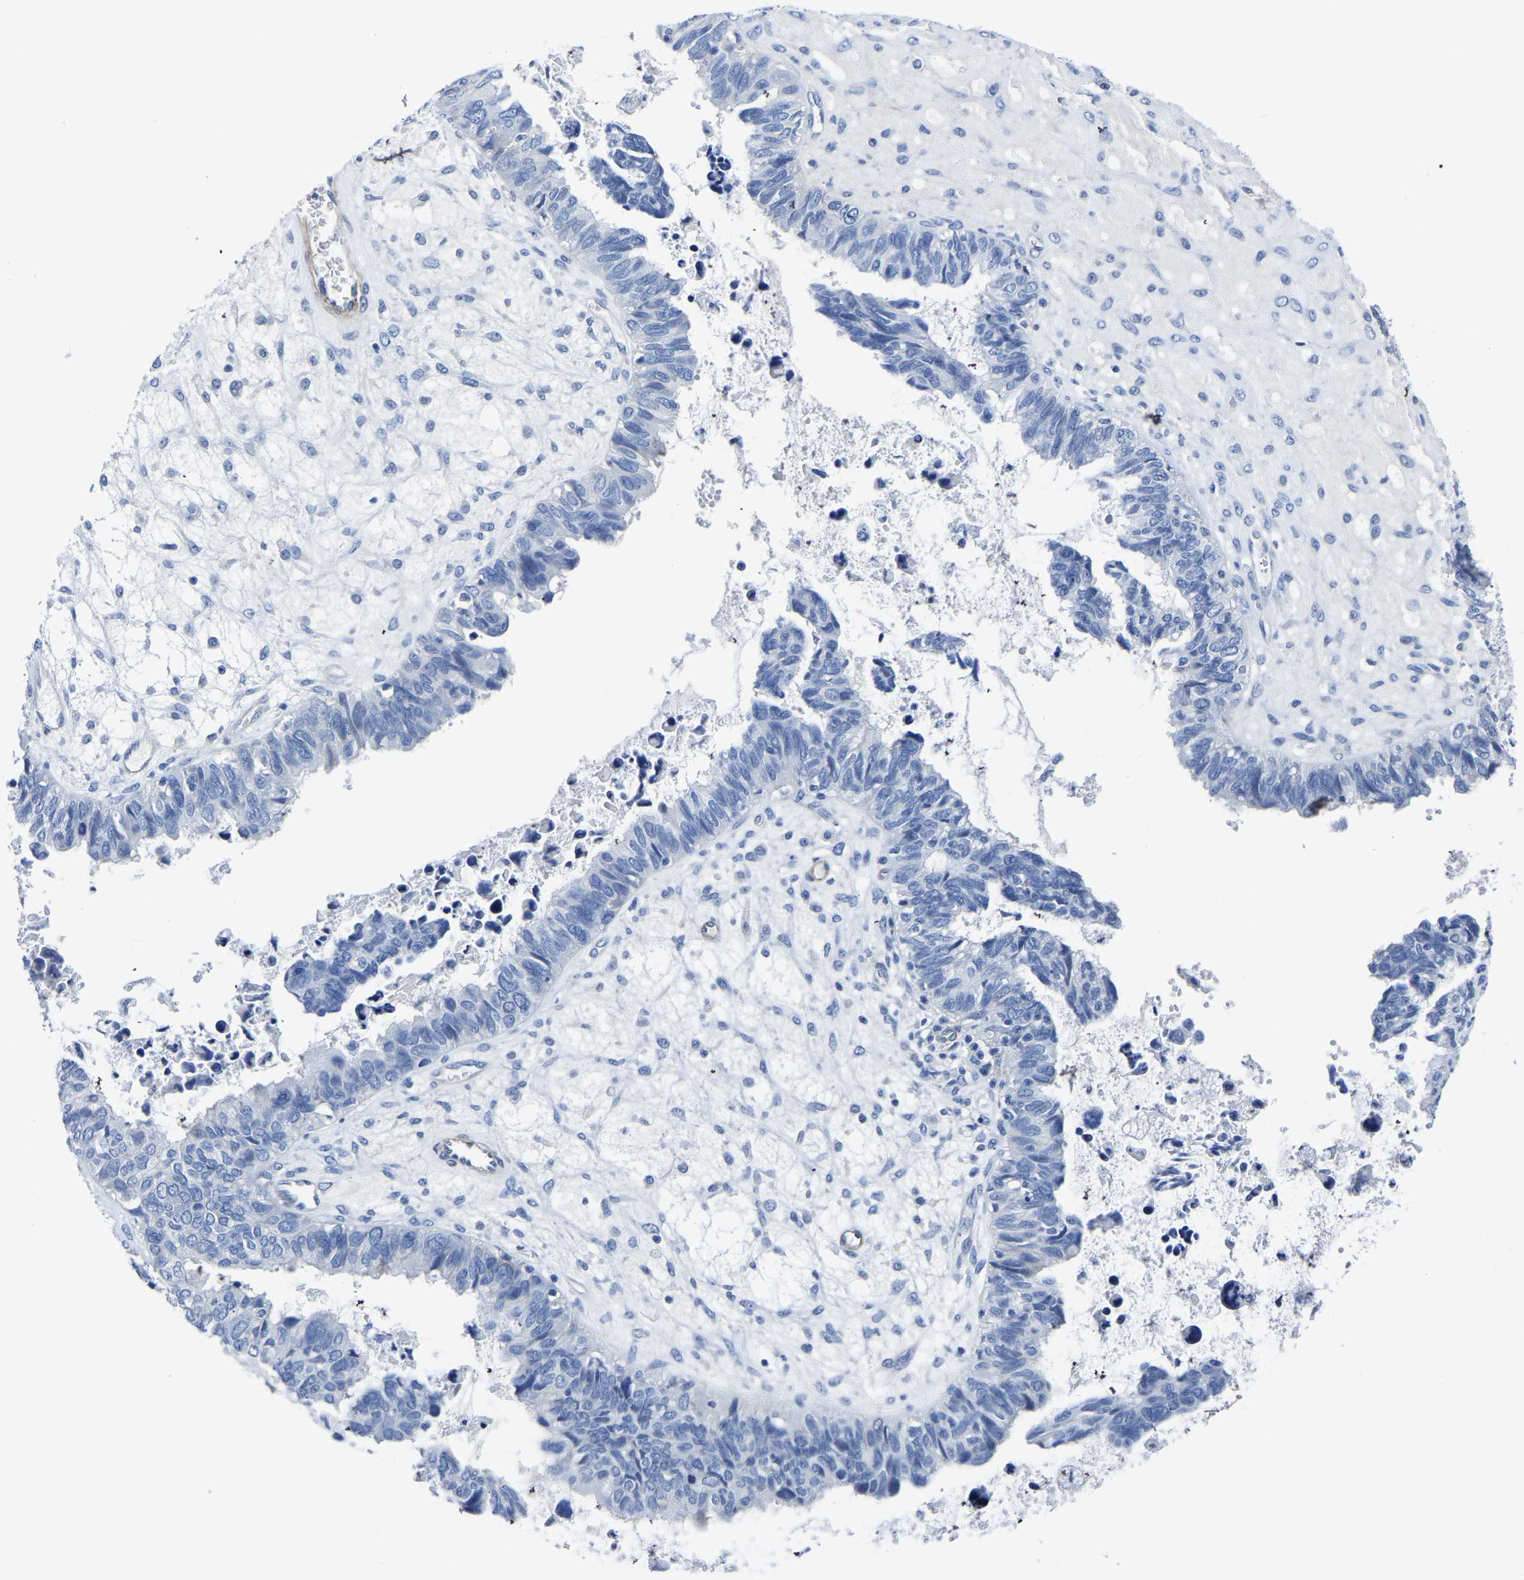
{"staining": {"intensity": "negative", "quantity": "none", "location": "none"}, "tissue": "ovarian cancer", "cell_type": "Tumor cells", "image_type": "cancer", "snomed": [{"axis": "morphology", "description": "Cystadenocarcinoma, serous, NOS"}, {"axis": "topography", "description": "Ovary"}], "caption": "There is no significant positivity in tumor cells of serous cystadenocarcinoma (ovarian).", "gene": "SLC45A3", "patient": {"sex": "female", "age": 79}}